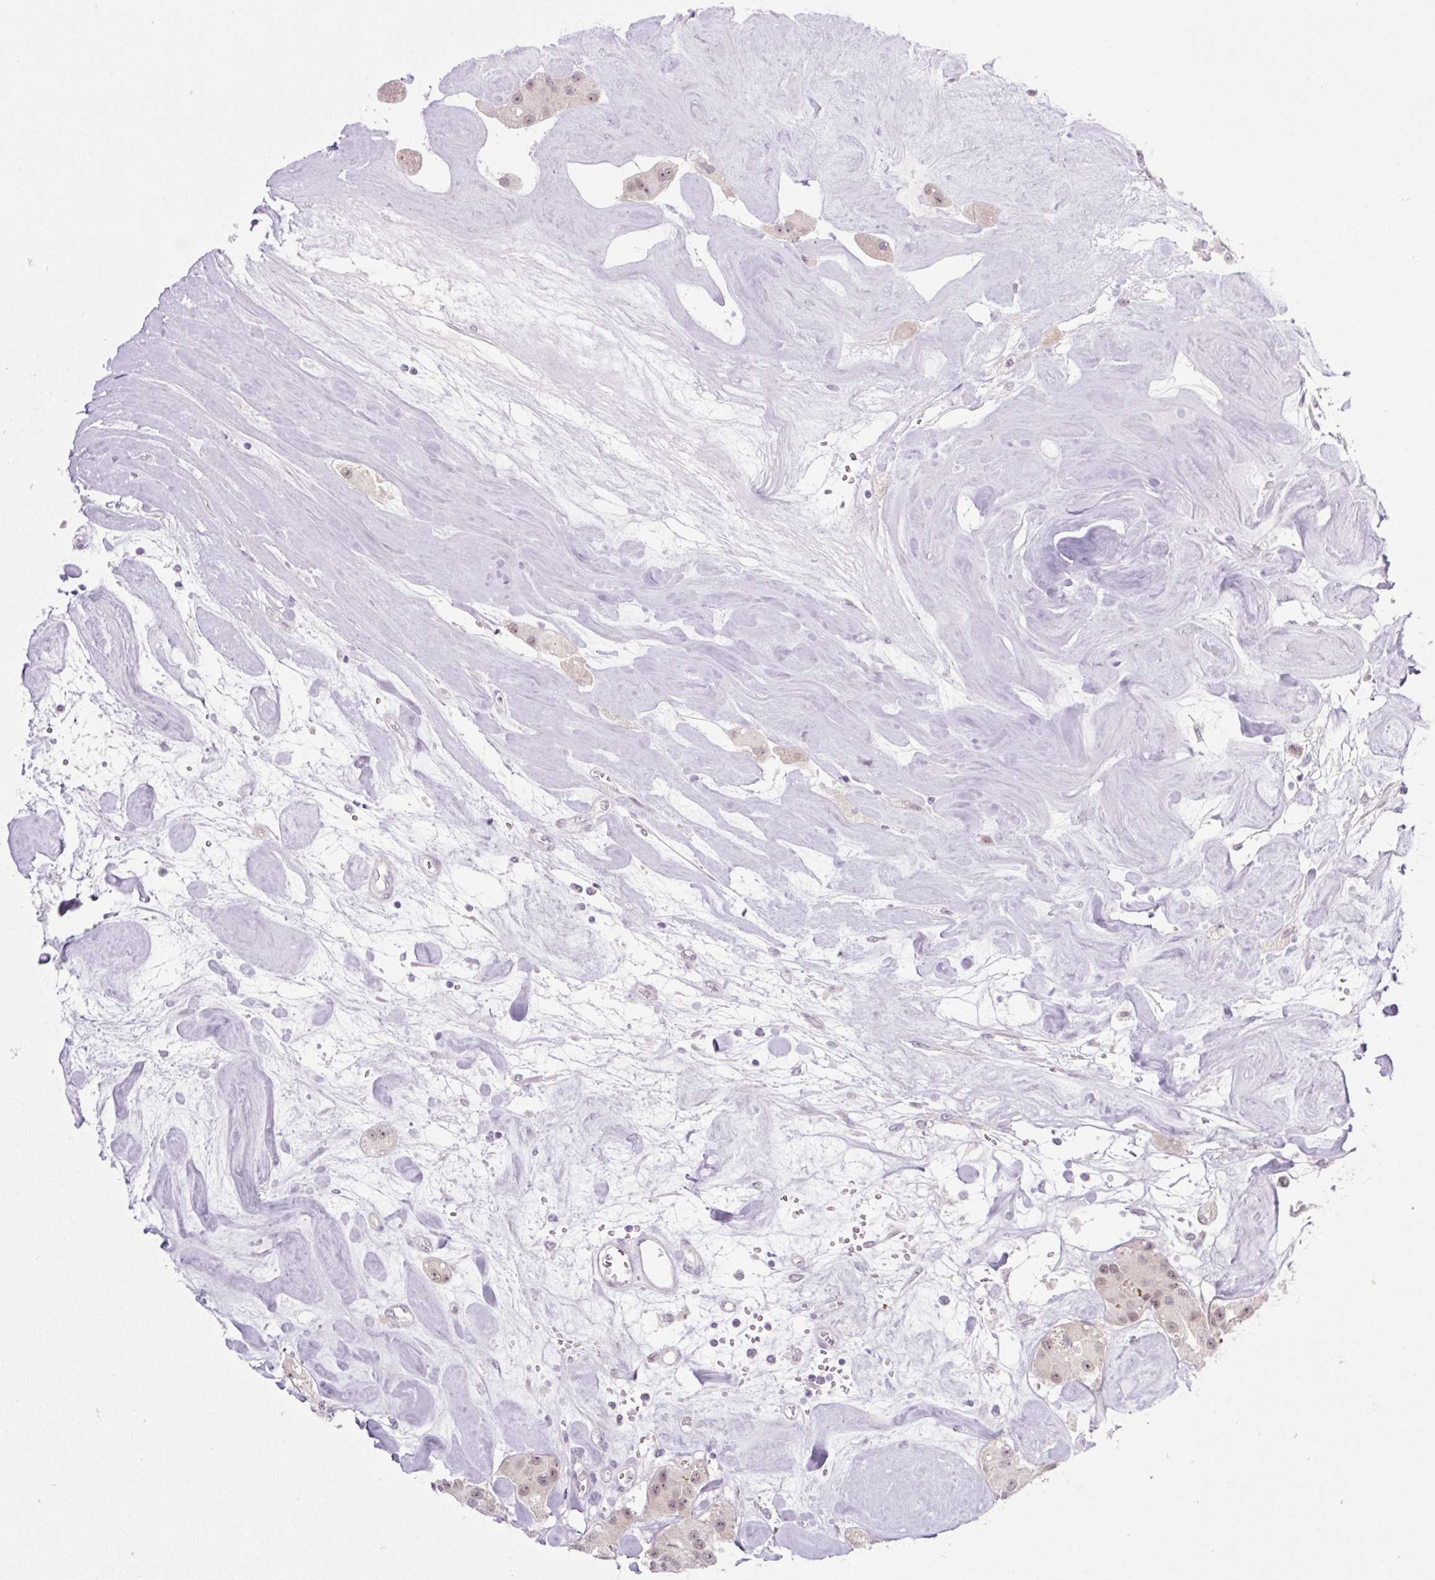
{"staining": {"intensity": "weak", "quantity": ">75%", "location": "nuclear"}, "tissue": "carcinoid", "cell_type": "Tumor cells", "image_type": "cancer", "snomed": [{"axis": "morphology", "description": "Carcinoid, malignant, NOS"}, {"axis": "topography", "description": "Pancreas"}], "caption": "Tumor cells exhibit low levels of weak nuclear positivity in about >75% of cells in carcinoid. The protein of interest is stained brown, and the nuclei are stained in blue (DAB (3,3'-diaminobenzidine) IHC with brightfield microscopy, high magnification).", "gene": "ICE1", "patient": {"sex": "male", "age": 41}}